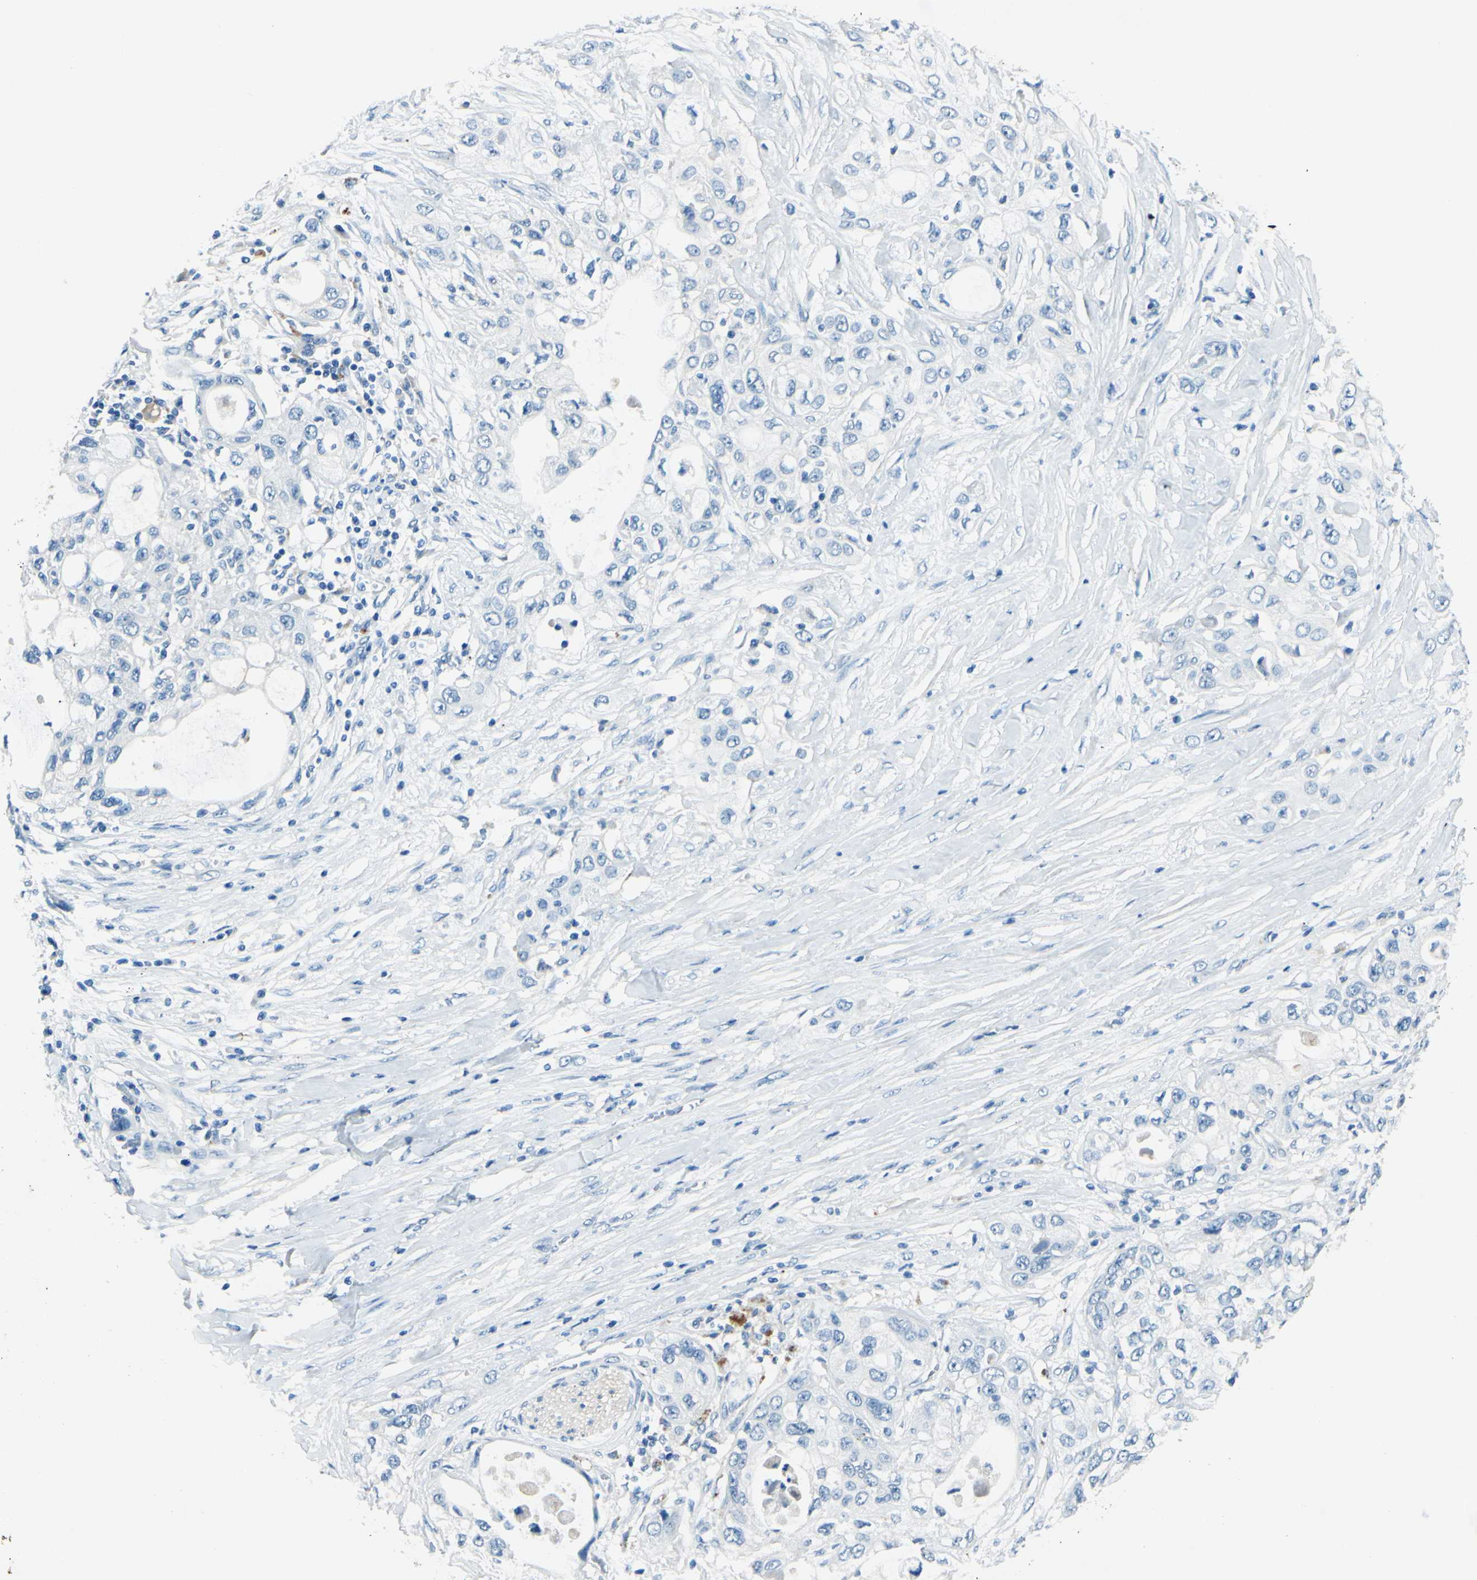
{"staining": {"intensity": "negative", "quantity": "none", "location": "none"}, "tissue": "pancreatic cancer", "cell_type": "Tumor cells", "image_type": "cancer", "snomed": [{"axis": "morphology", "description": "Adenocarcinoma, NOS"}, {"axis": "topography", "description": "Pancreas"}], "caption": "Tumor cells show no significant staining in pancreatic cancer. The staining is performed using DAB brown chromogen with nuclei counter-stained in using hematoxylin.", "gene": "CDH10", "patient": {"sex": "female", "age": 70}}